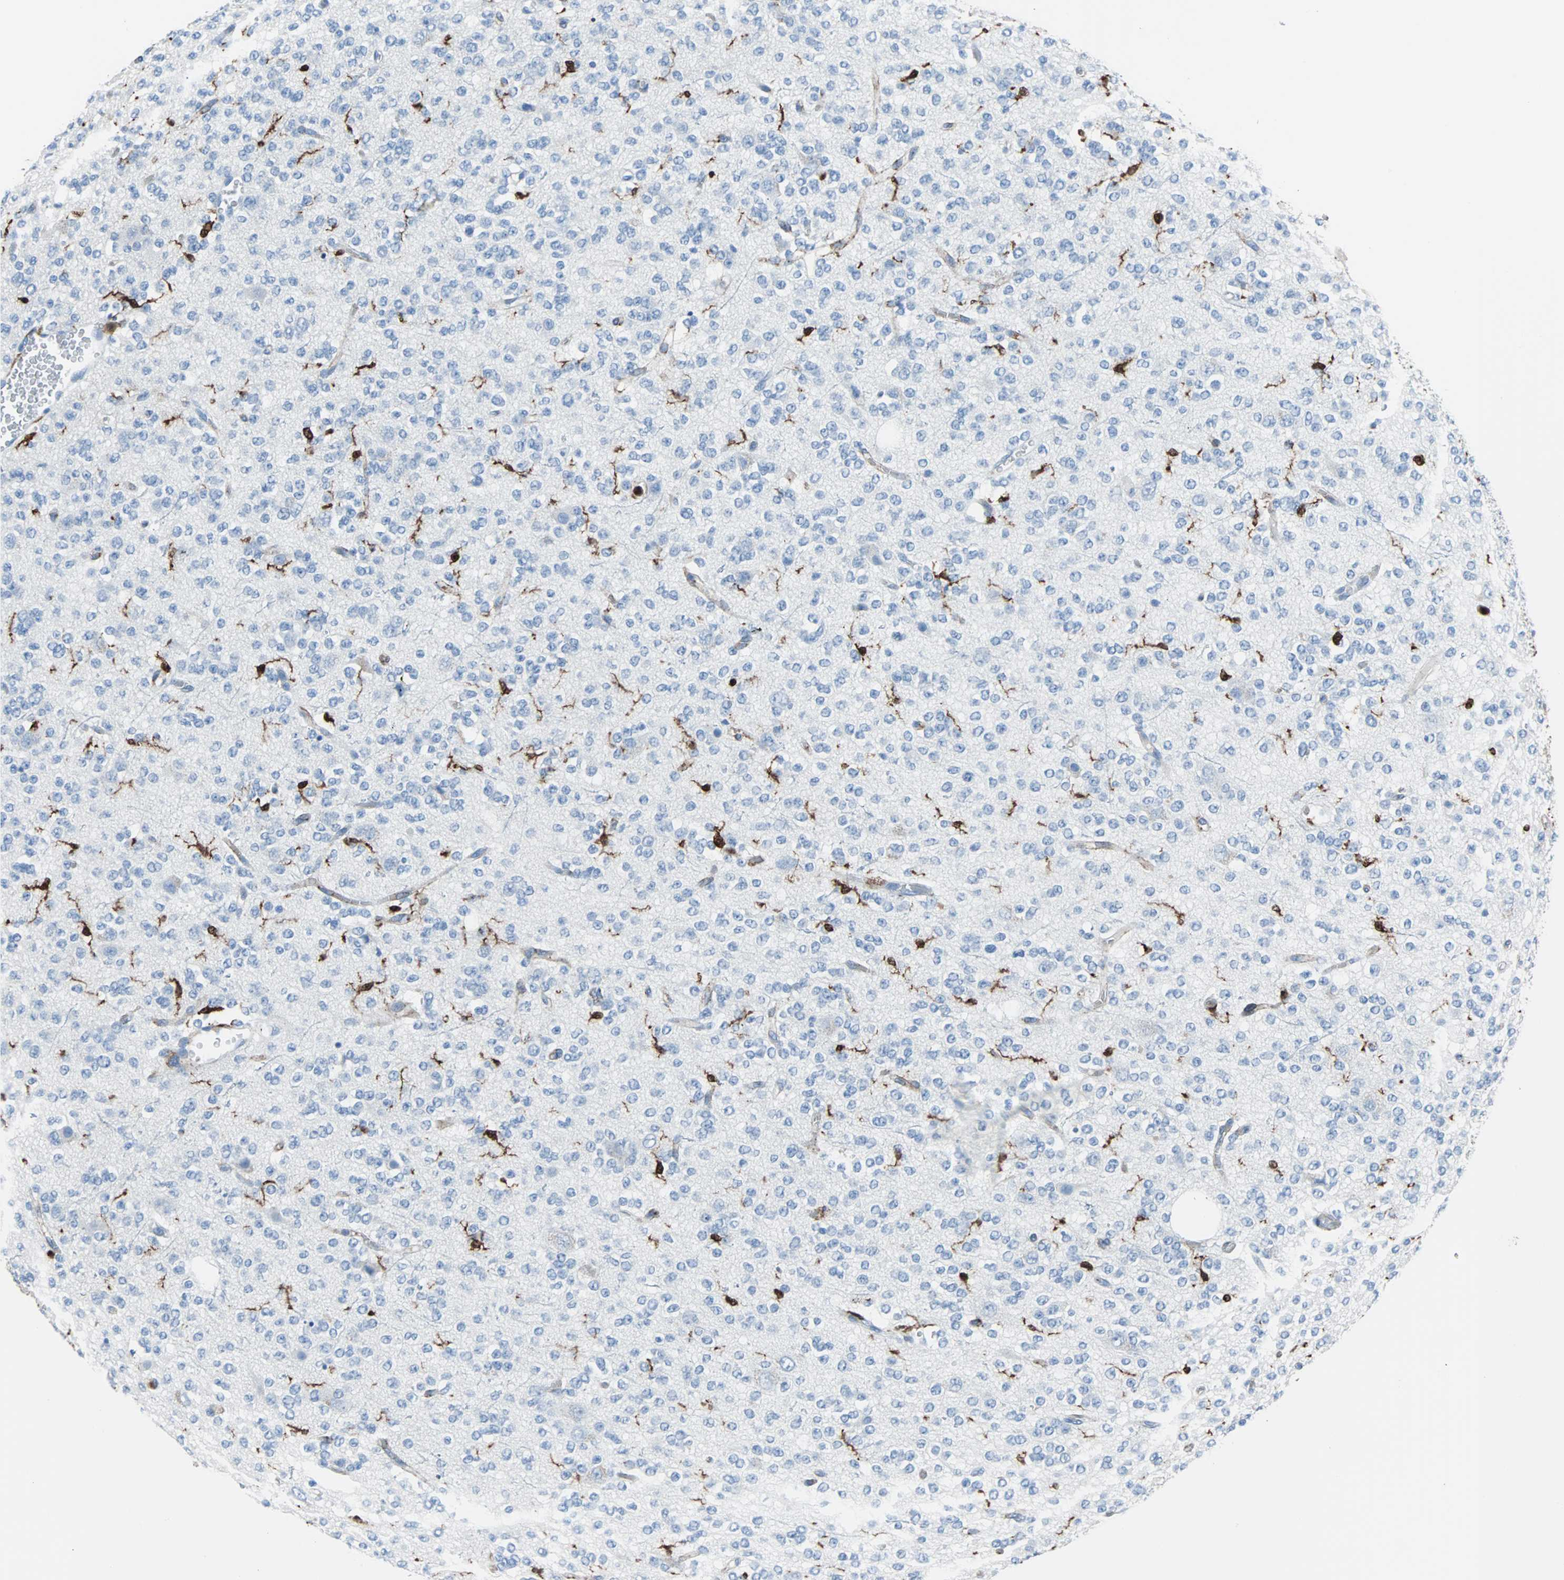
{"staining": {"intensity": "negative", "quantity": "none", "location": "none"}, "tissue": "glioma", "cell_type": "Tumor cells", "image_type": "cancer", "snomed": [{"axis": "morphology", "description": "Glioma, malignant, Low grade"}, {"axis": "topography", "description": "Brain"}], "caption": "High magnification brightfield microscopy of glioma stained with DAB (3,3'-diaminobenzidine) (brown) and counterstained with hematoxylin (blue): tumor cells show no significant positivity.", "gene": "SYK", "patient": {"sex": "male", "age": 38}}